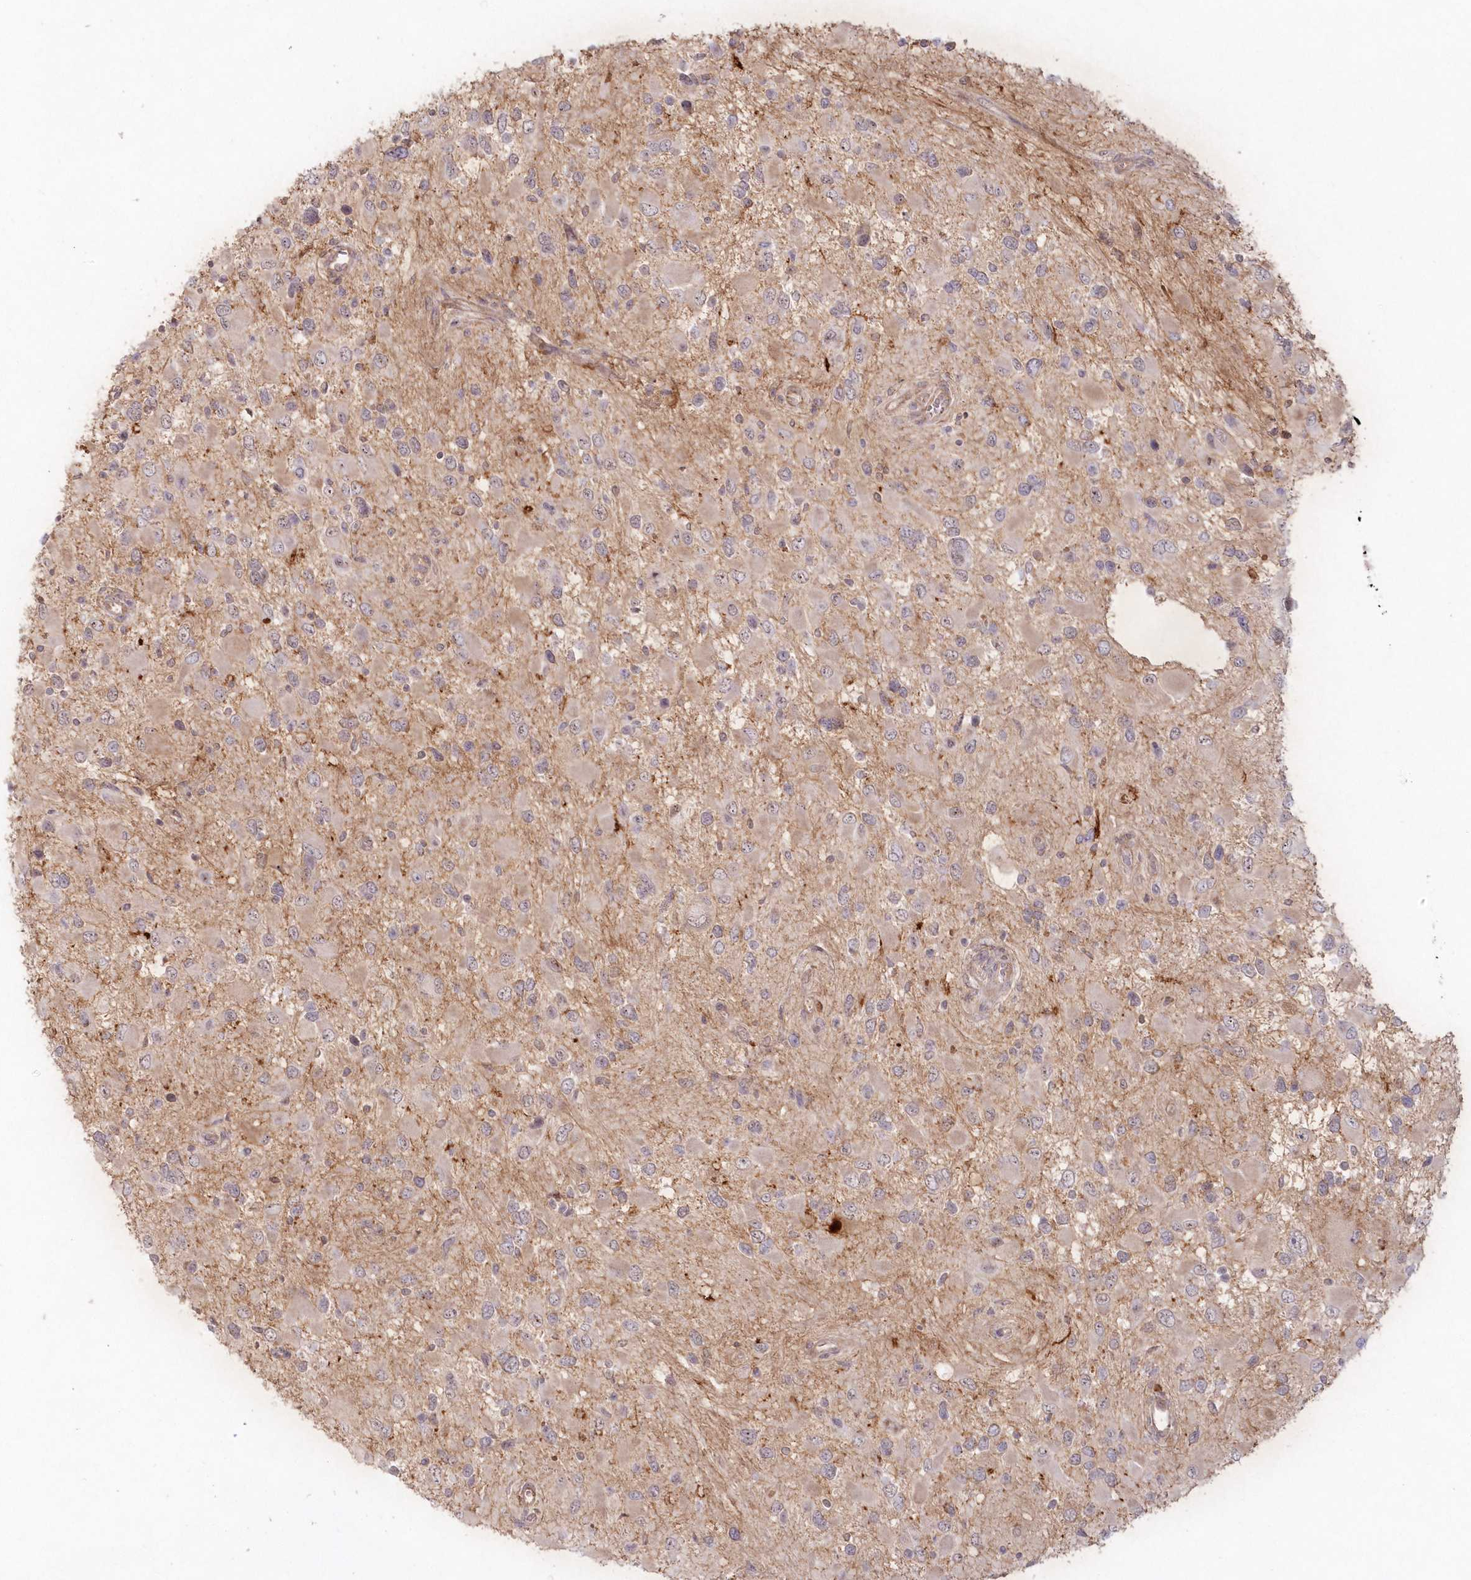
{"staining": {"intensity": "weak", "quantity": "25%-75%", "location": "cytoplasmic/membranous"}, "tissue": "glioma", "cell_type": "Tumor cells", "image_type": "cancer", "snomed": [{"axis": "morphology", "description": "Glioma, malignant, High grade"}, {"axis": "topography", "description": "Brain"}], "caption": "DAB immunohistochemical staining of human malignant glioma (high-grade) displays weak cytoplasmic/membranous protein positivity in approximately 25%-75% of tumor cells. Using DAB (brown) and hematoxylin (blue) stains, captured at high magnification using brightfield microscopy.", "gene": "TOGARAM2", "patient": {"sex": "male", "age": 53}}